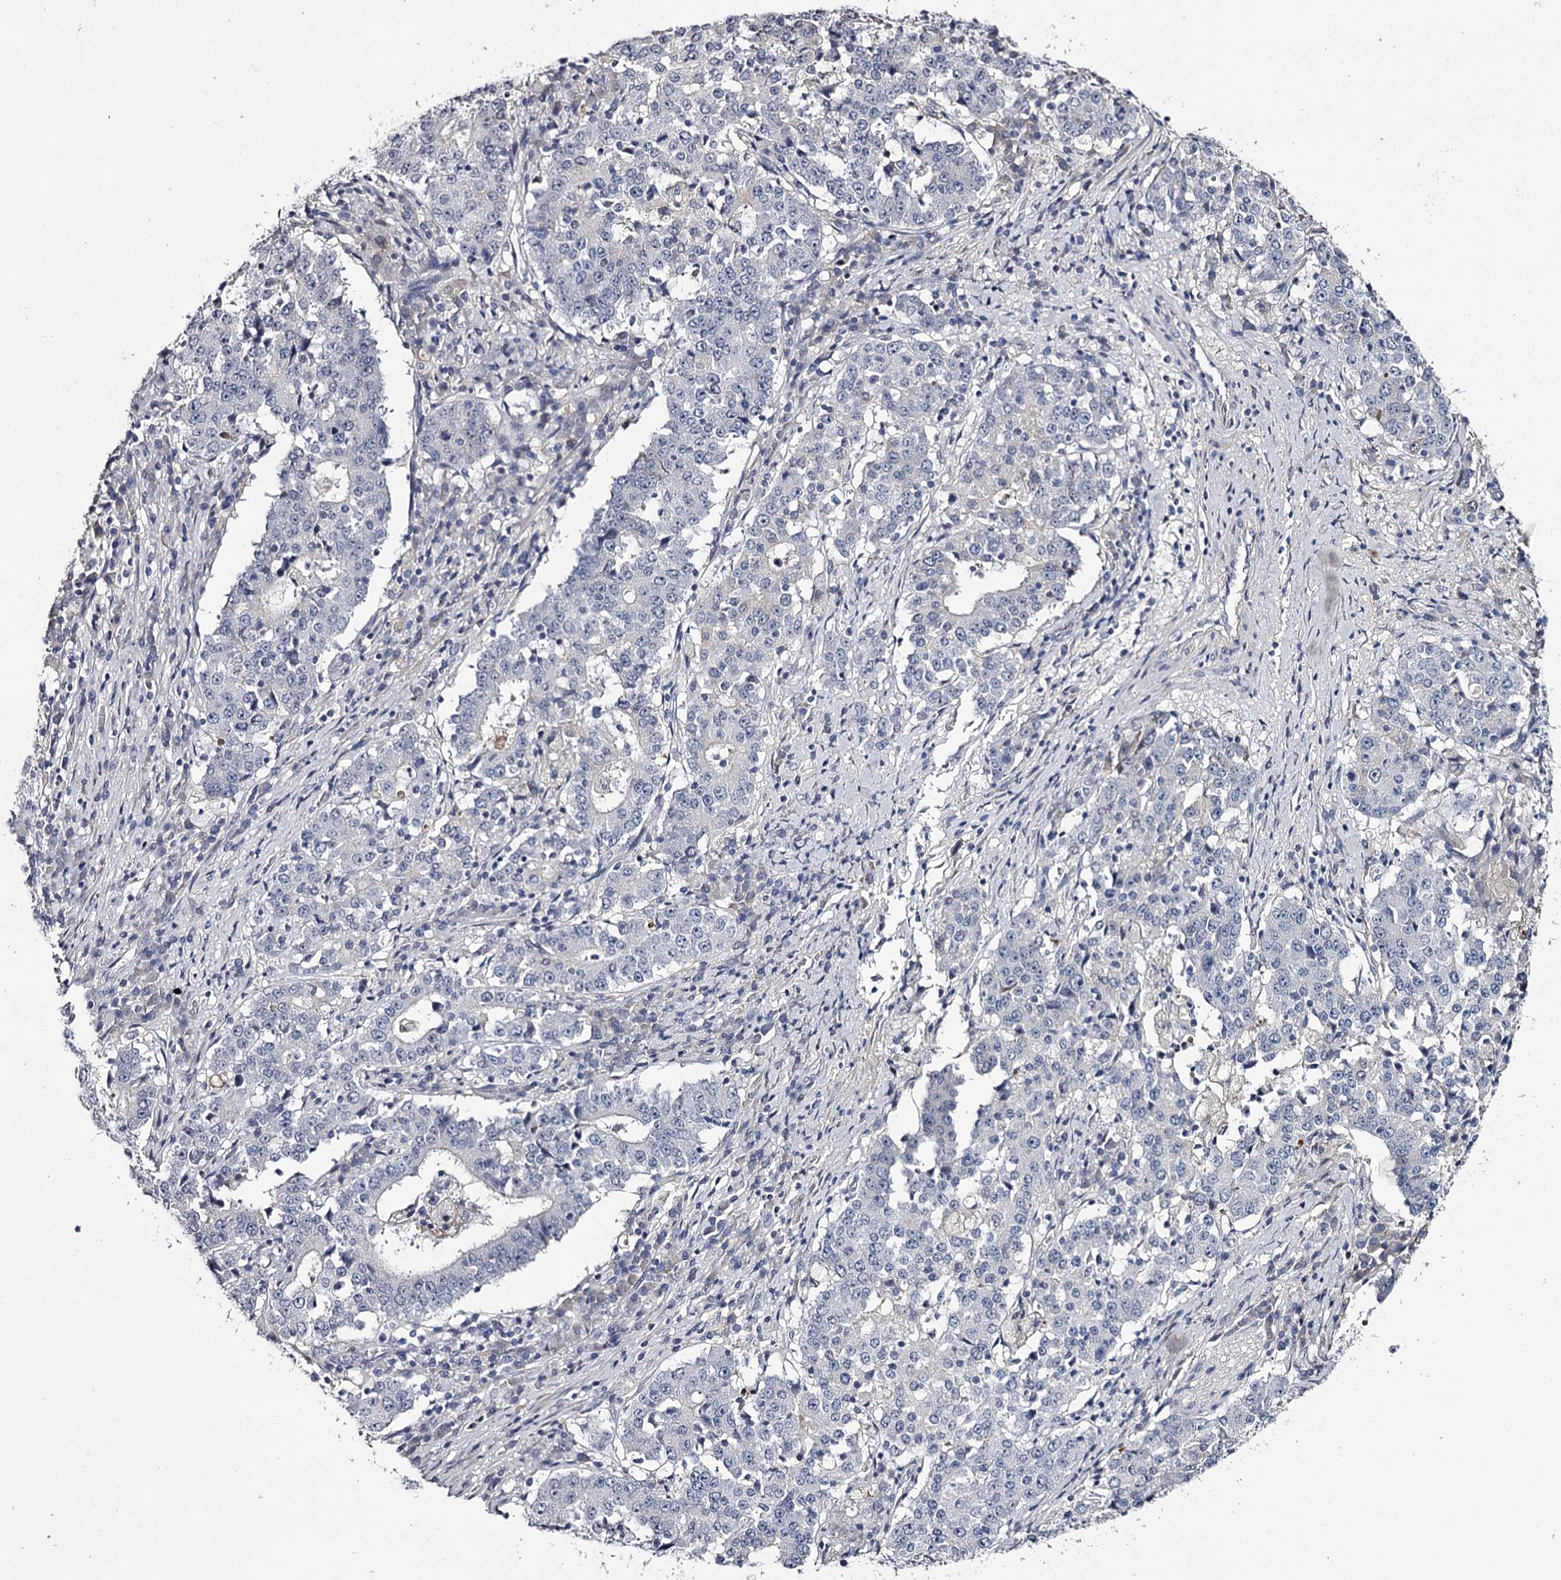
{"staining": {"intensity": "negative", "quantity": "none", "location": "none"}, "tissue": "stomach cancer", "cell_type": "Tumor cells", "image_type": "cancer", "snomed": [{"axis": "morphology", "description": "Adenocarcinoma, NOS"}, {"axis": "topography", "description": "Stomach"}], "caption": "Photomicrograph shows no significant protein expression in tumor cells of stomach cancer. Nuclei are stained in blue.", "gene": "FDXACB1", "patient": {"sex": "male", "age": 59}}